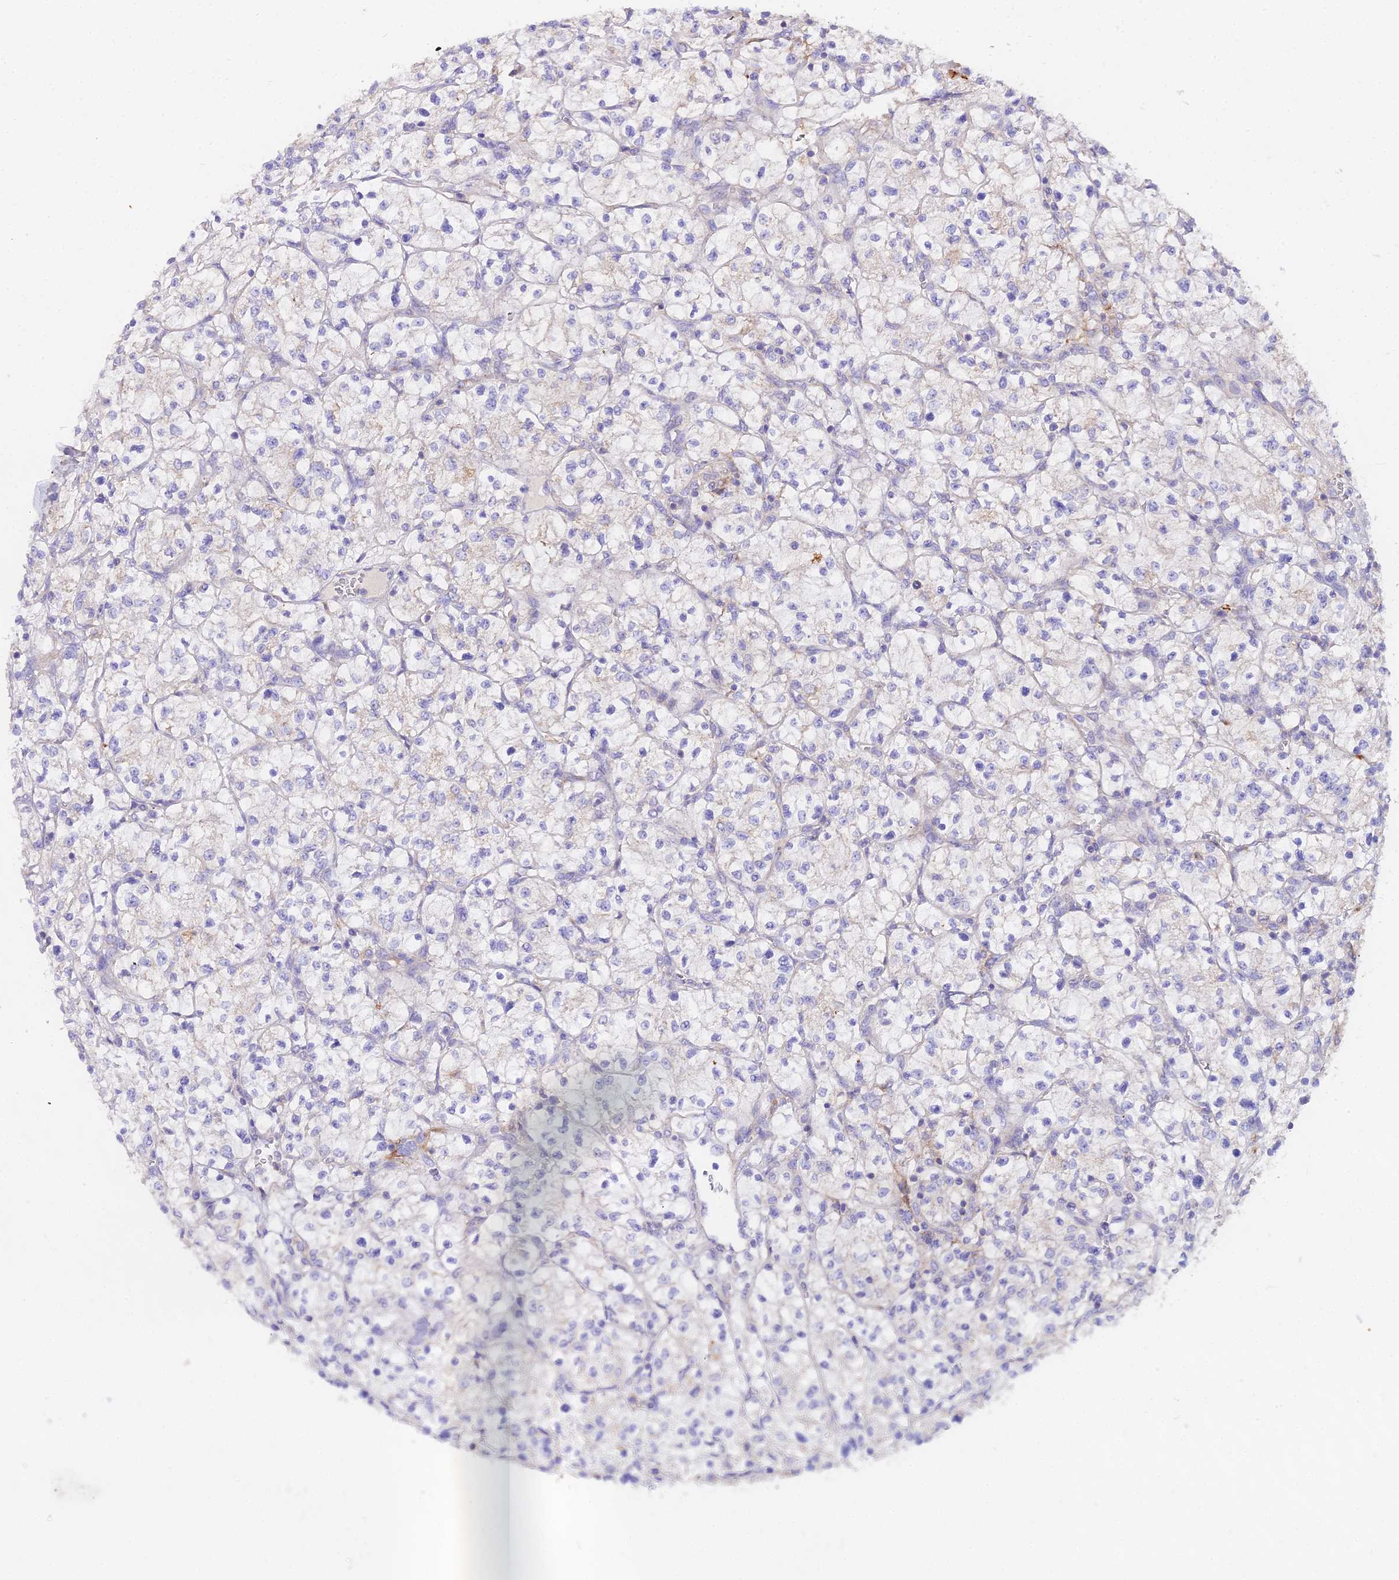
{"staining": {"intensity": "negative", "quantity": "none", "location": "none"}, "tissue": "renal cancer", "cell_type": "Tumor cells", "image_type": "cancer", "snomed": [{"axis": "morphology", "description": "Adenocarcinoma, NOS"}, {"axis": "topography", "description": "Kidney"}], "caption": "Tumor cells show no significant protein staining in adenocarcinoma (renal).", "gene": "GLYAT", "patient": {"sex": "female", "age": 64}}